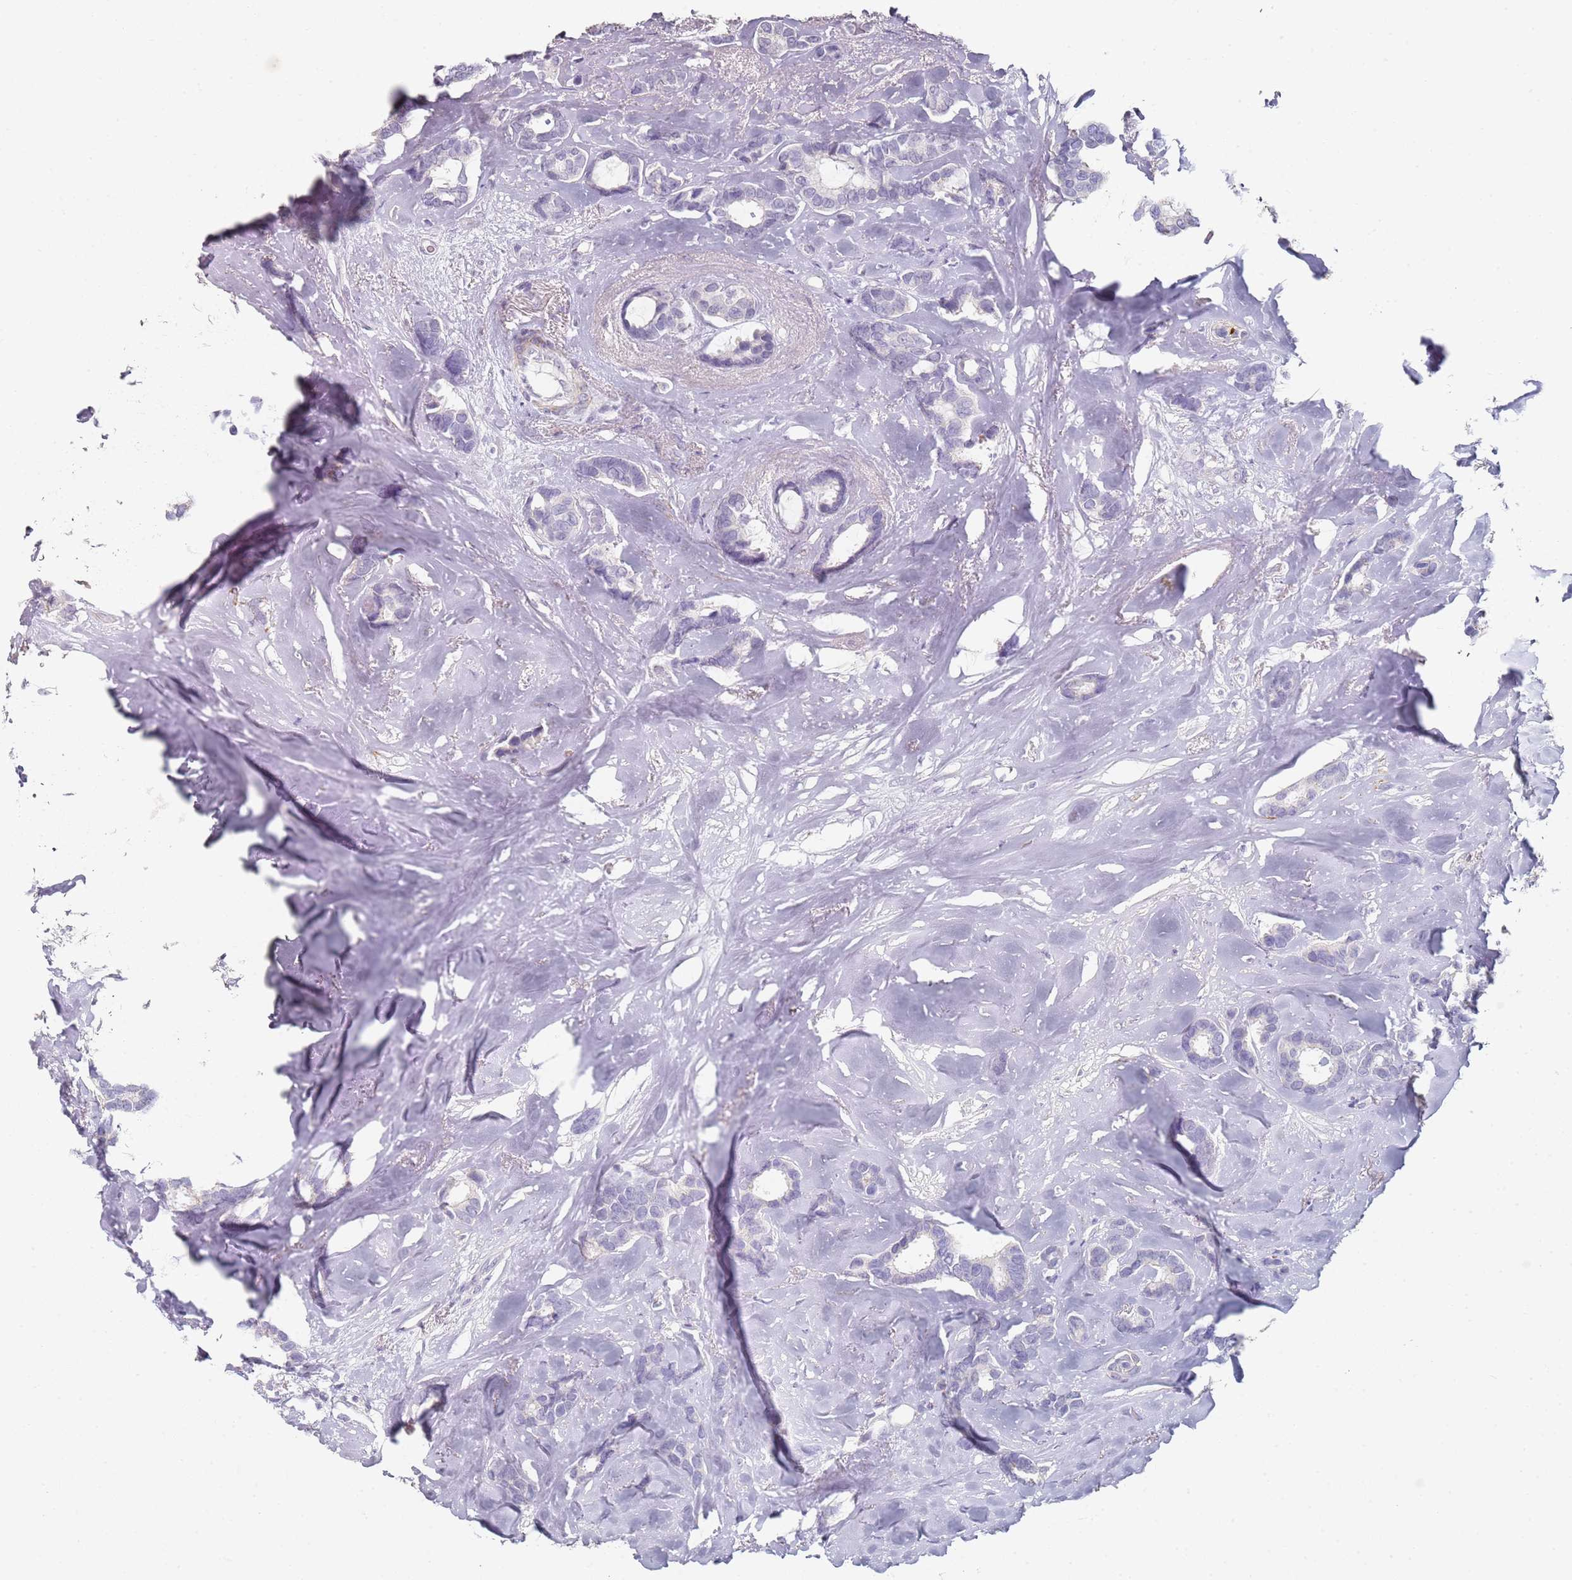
{"staining": {"intensity": "negative", "quantity": "none", "location": "none"}, "tissue": "breast cancer", "cell_type": "Tumor cells", "image_type": "cancer", "snomed": [{"axis": "morphology", "description": "Duct carcinoma"}, {"axis": "topography", "description": "Breast"}], "caption": "Breast invasive ductal carcinoma was stained to show a protein in brown. There is no significant expression in tumor cells.", "gene": "DNAH11", "patient": {"sex": "female", "age": 87}}